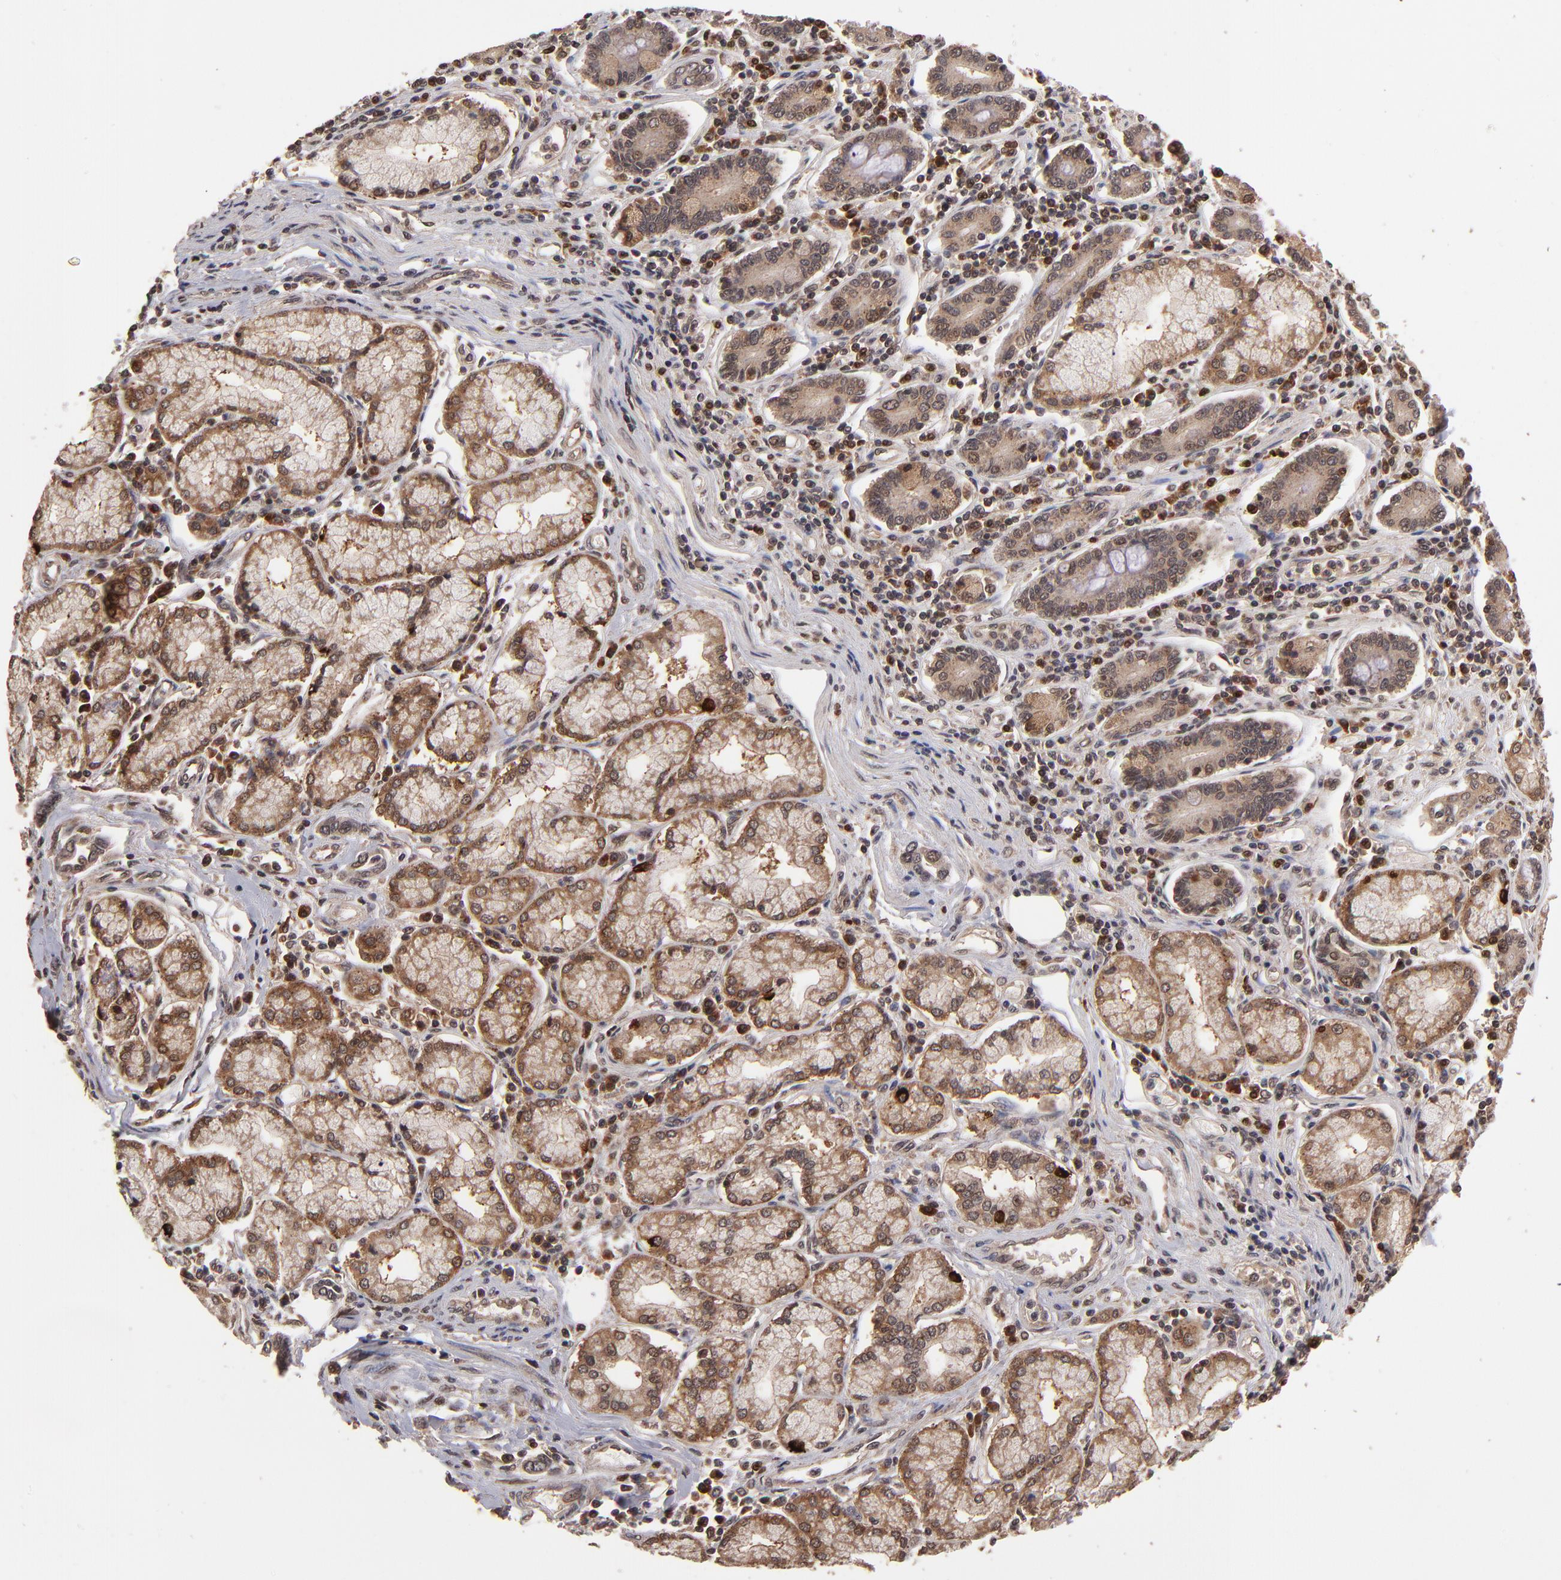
{"staining": {"intensity": "moderate", "quantity": ">75%", "location": "cytoplasmic/membranous"}, "tissue": "pancreatic cancer", "cell_type": "Tumor cells", "image_type": "cancer", "snomed": [{"axis": "morphology", "description": "Adenocarcinoma, NOS"}, {"axis": "topography", "description": "Pancreas"}], "caption": "This micrograph exhibits pancreatic cancer stained with immunohistochemistry to label a protein in brown. The cytoplasmic/membranous of tumor cells show moderate positivity for the protein. Nuclei are counter-stained blue.", "gene": "NFE2L2", "patient": {"sex": "female", "age": 57}}